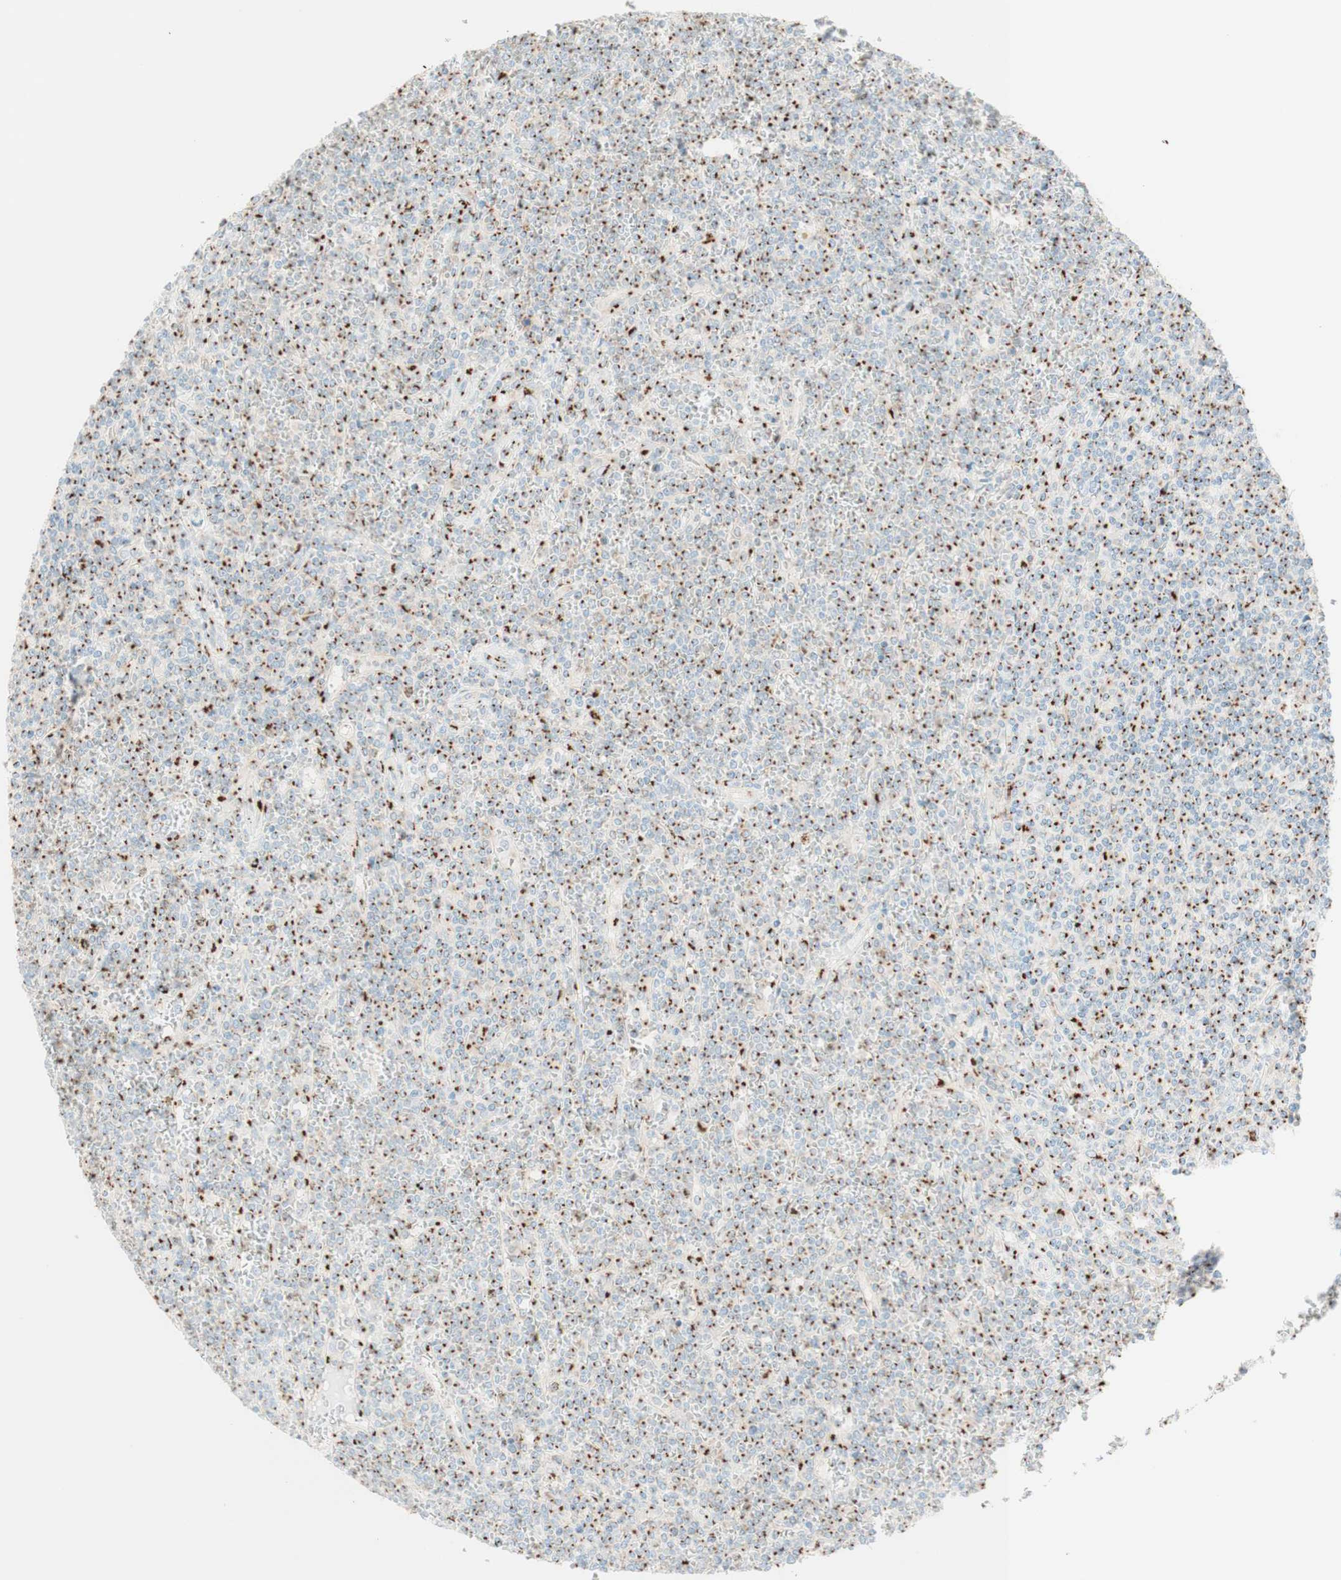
{"staining": {"intensity": "strong", "quantity": "25%-75%", "location": "cytoplasmic/membranous"}, "tissue": "lymphoma", "cell_type": "Tumor cells", "image_type": "cancer", "snomed": [{"axis": "morphology", "description": "Malignant lymphoma, non-Hodgkin's type, Low grade"}, {"axis": "topography", "description": "Spleen"}], "caption": "Lymphoma stained with a brown dye displays strong cytoplasmic/membranous positive positivity in about 25%-75% of tumor cells.", "gene": "GOLGB1", "patient": {"sex": "female", "age": 19}}